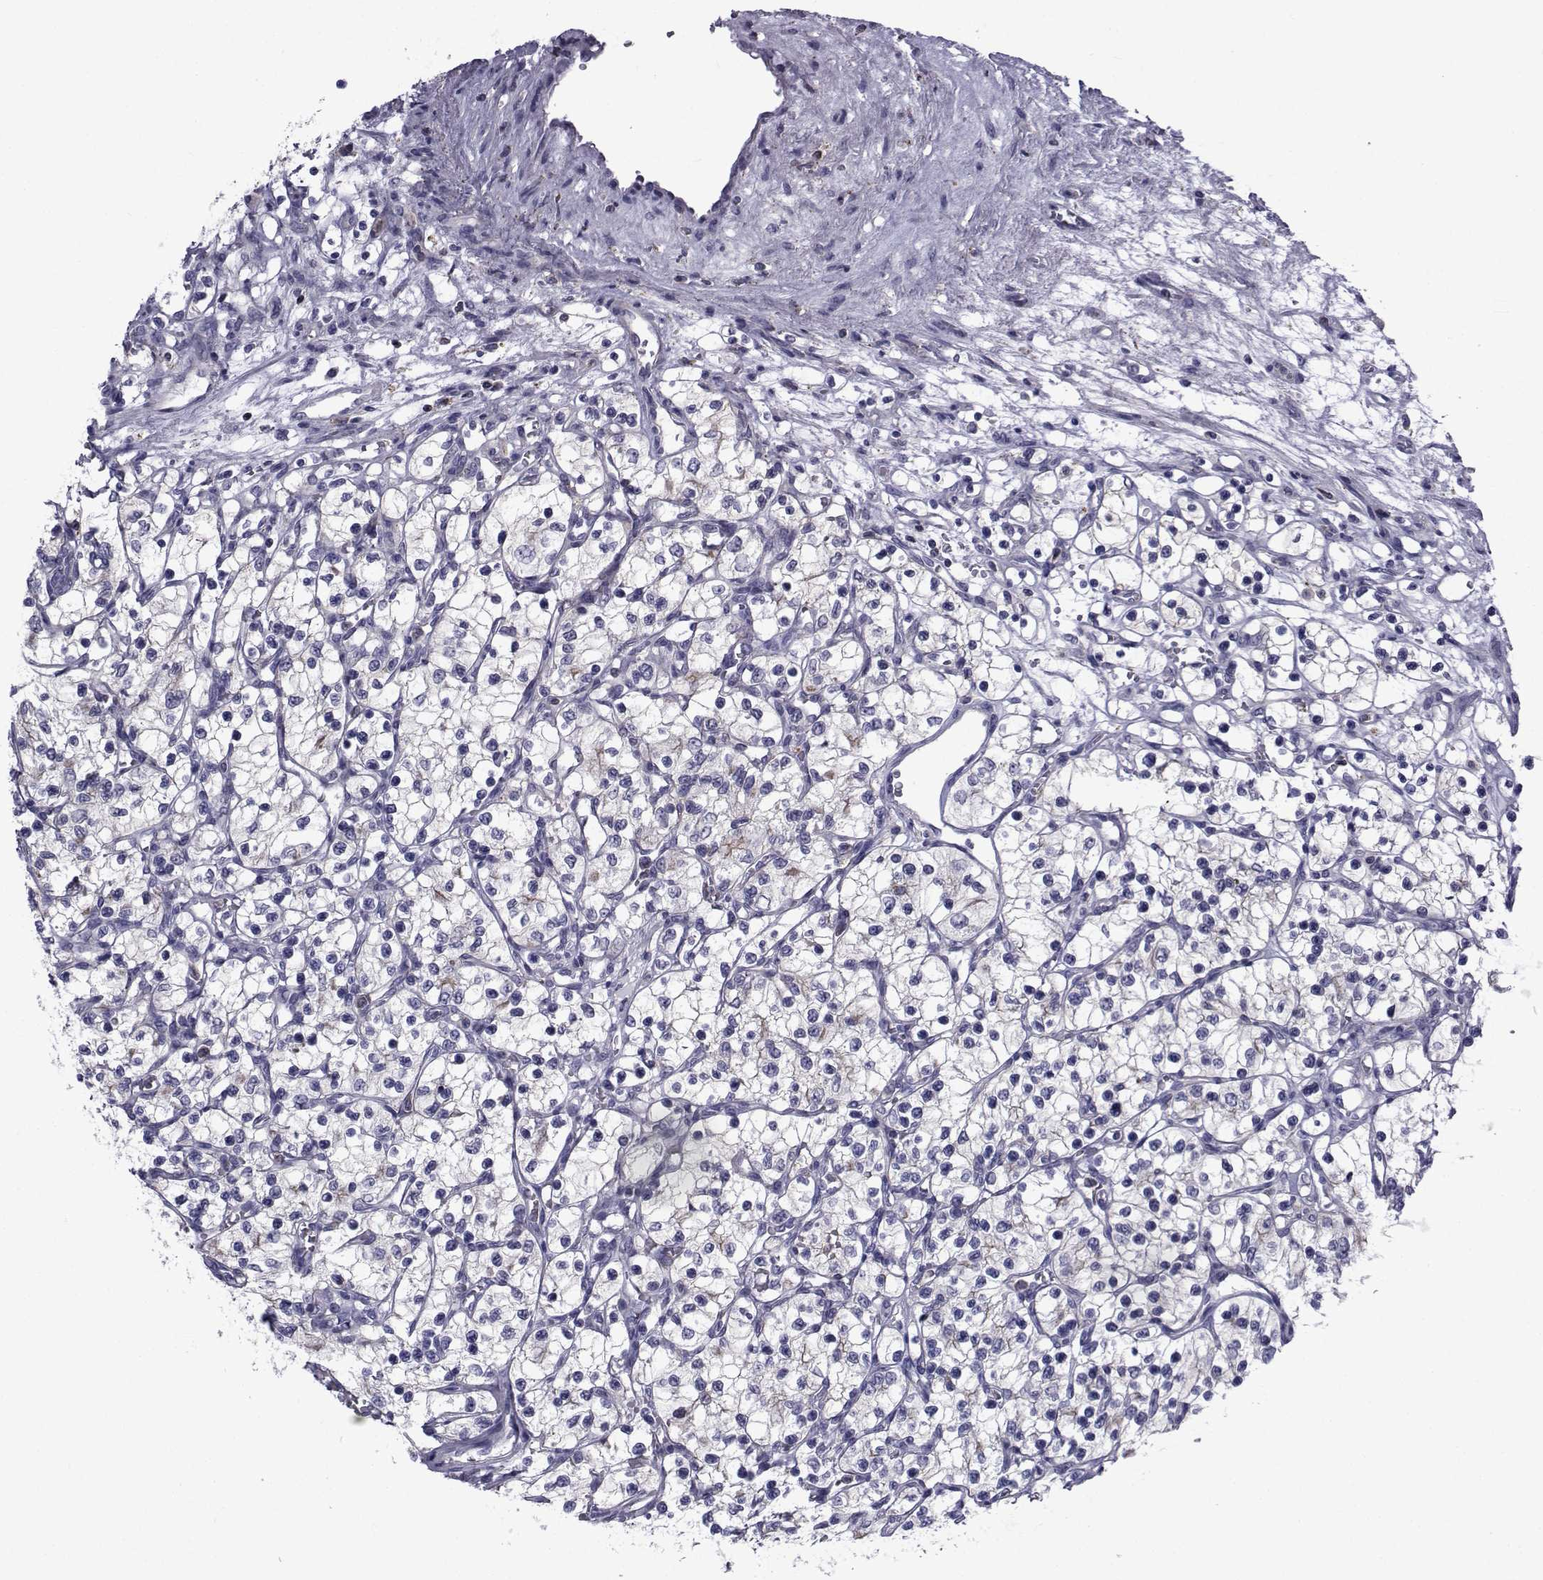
{"staining": {"intensity": "negative", "quantity": "none", "location": "none"}, "tissue": "renal cancer", "cell_type": "Tumor cells", "image_type": "cancer", "snomed": [{"axis": "morphology", "description": "Adenocarcinoma, NOS"}, {"axis": "topography", "description": "Kidney"}], "caption": "Renal adenocarcinoma was stained to show a protein in brown. There is no significant staining in tumor cells.", "gene": "PDE6H", "patient": {"sex": "female", "age": 69}}